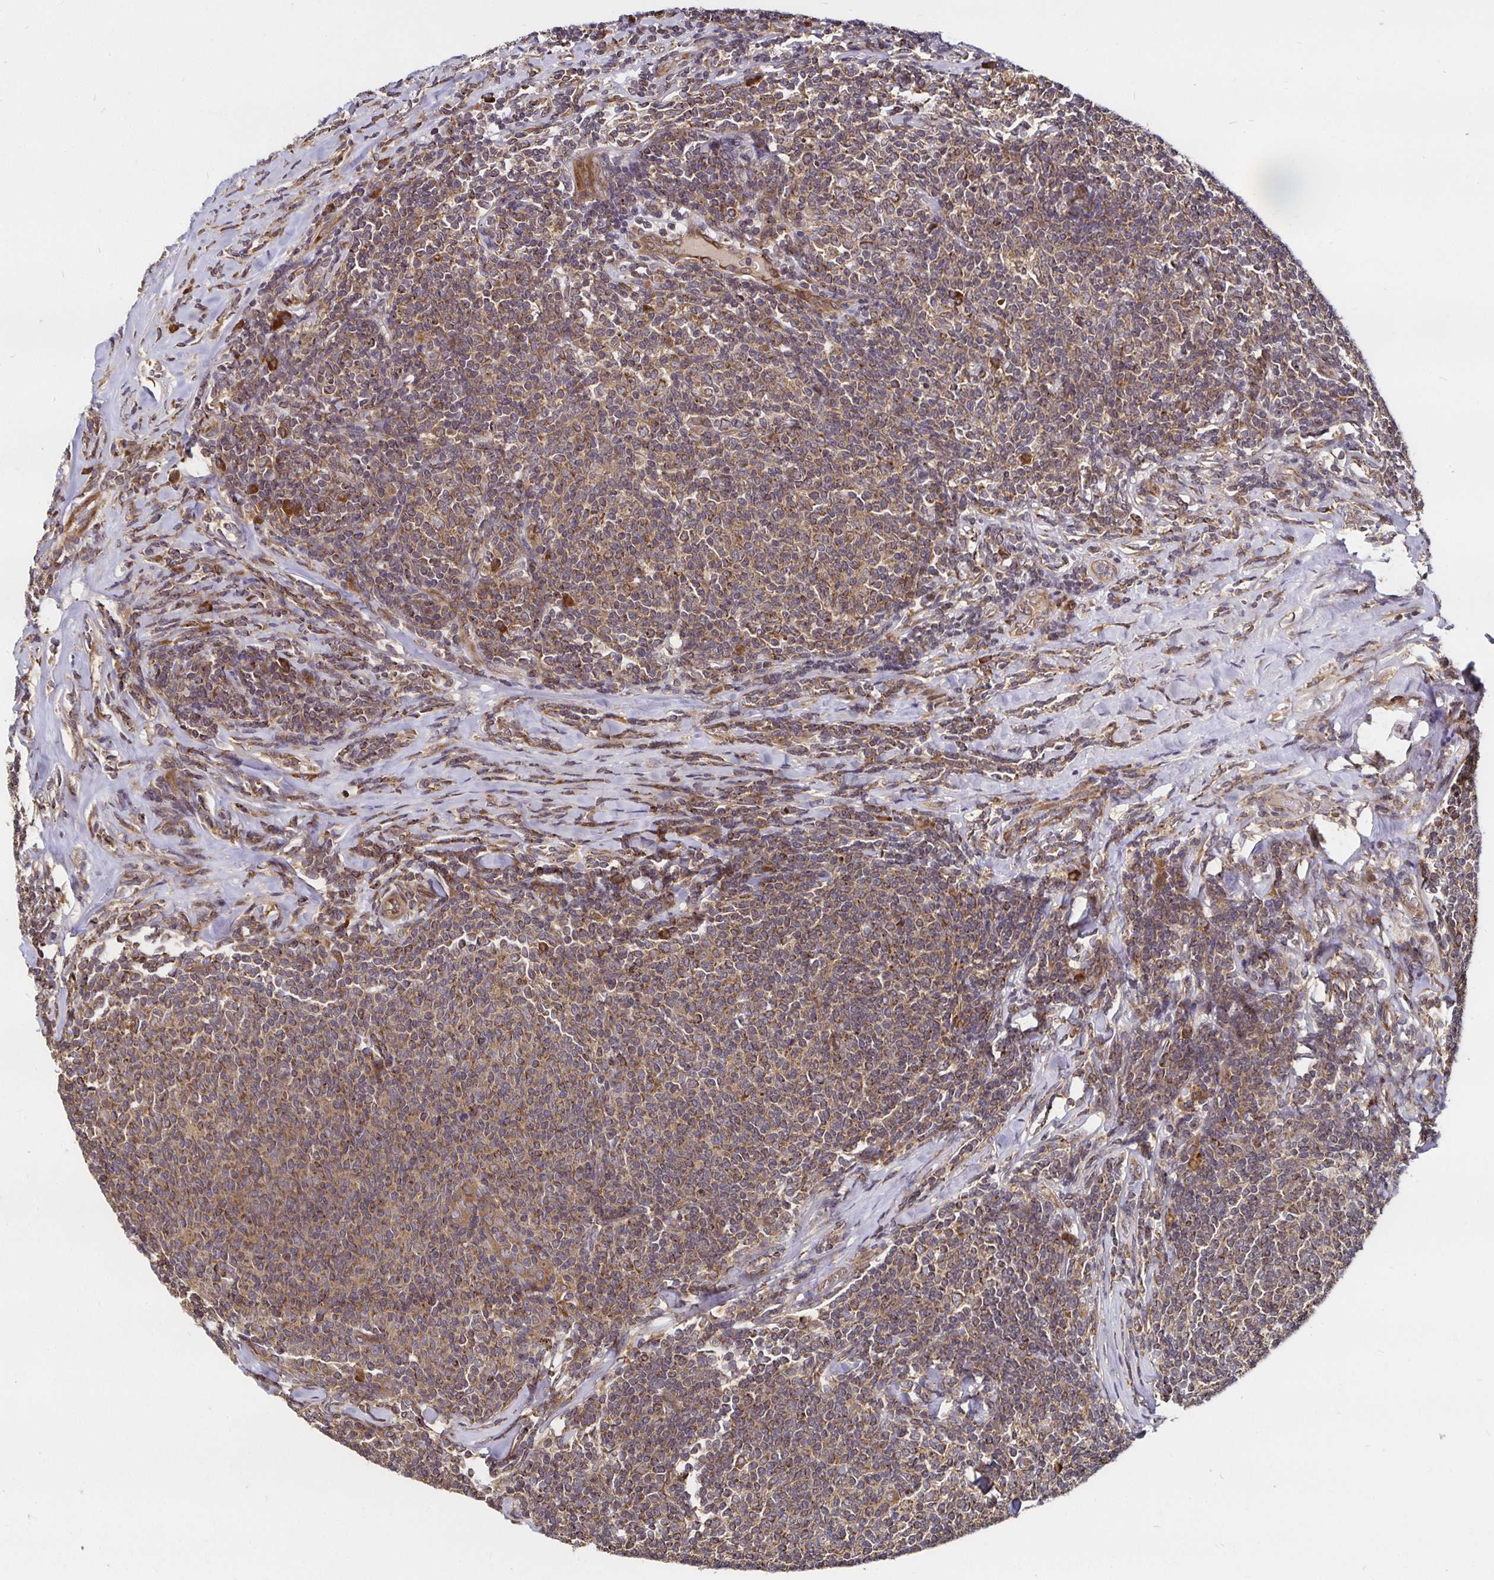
{"staining": {"intensity": "moderate", "quantity": "25%-75%", "location": "cytoplasmic/membranous"}, "tissue": "lymphoma", "cell_type": "Tumor cells", "image_type": "cancer", "snomed": [{"axis": "morphology", "description": "Malignant lymphoma, non-Hodgkin's type, Low grade"}, {"axis": "topography", "description": "Lymph node"}], "caption": "Human lymphoma stained for a protein (brown) reveals moderate cytoplasmic/membranous positive staining in approximately 25%-75% of tumor cells.", "gene": "MLST8", "patient": {"sex": "male", "age": 52}}